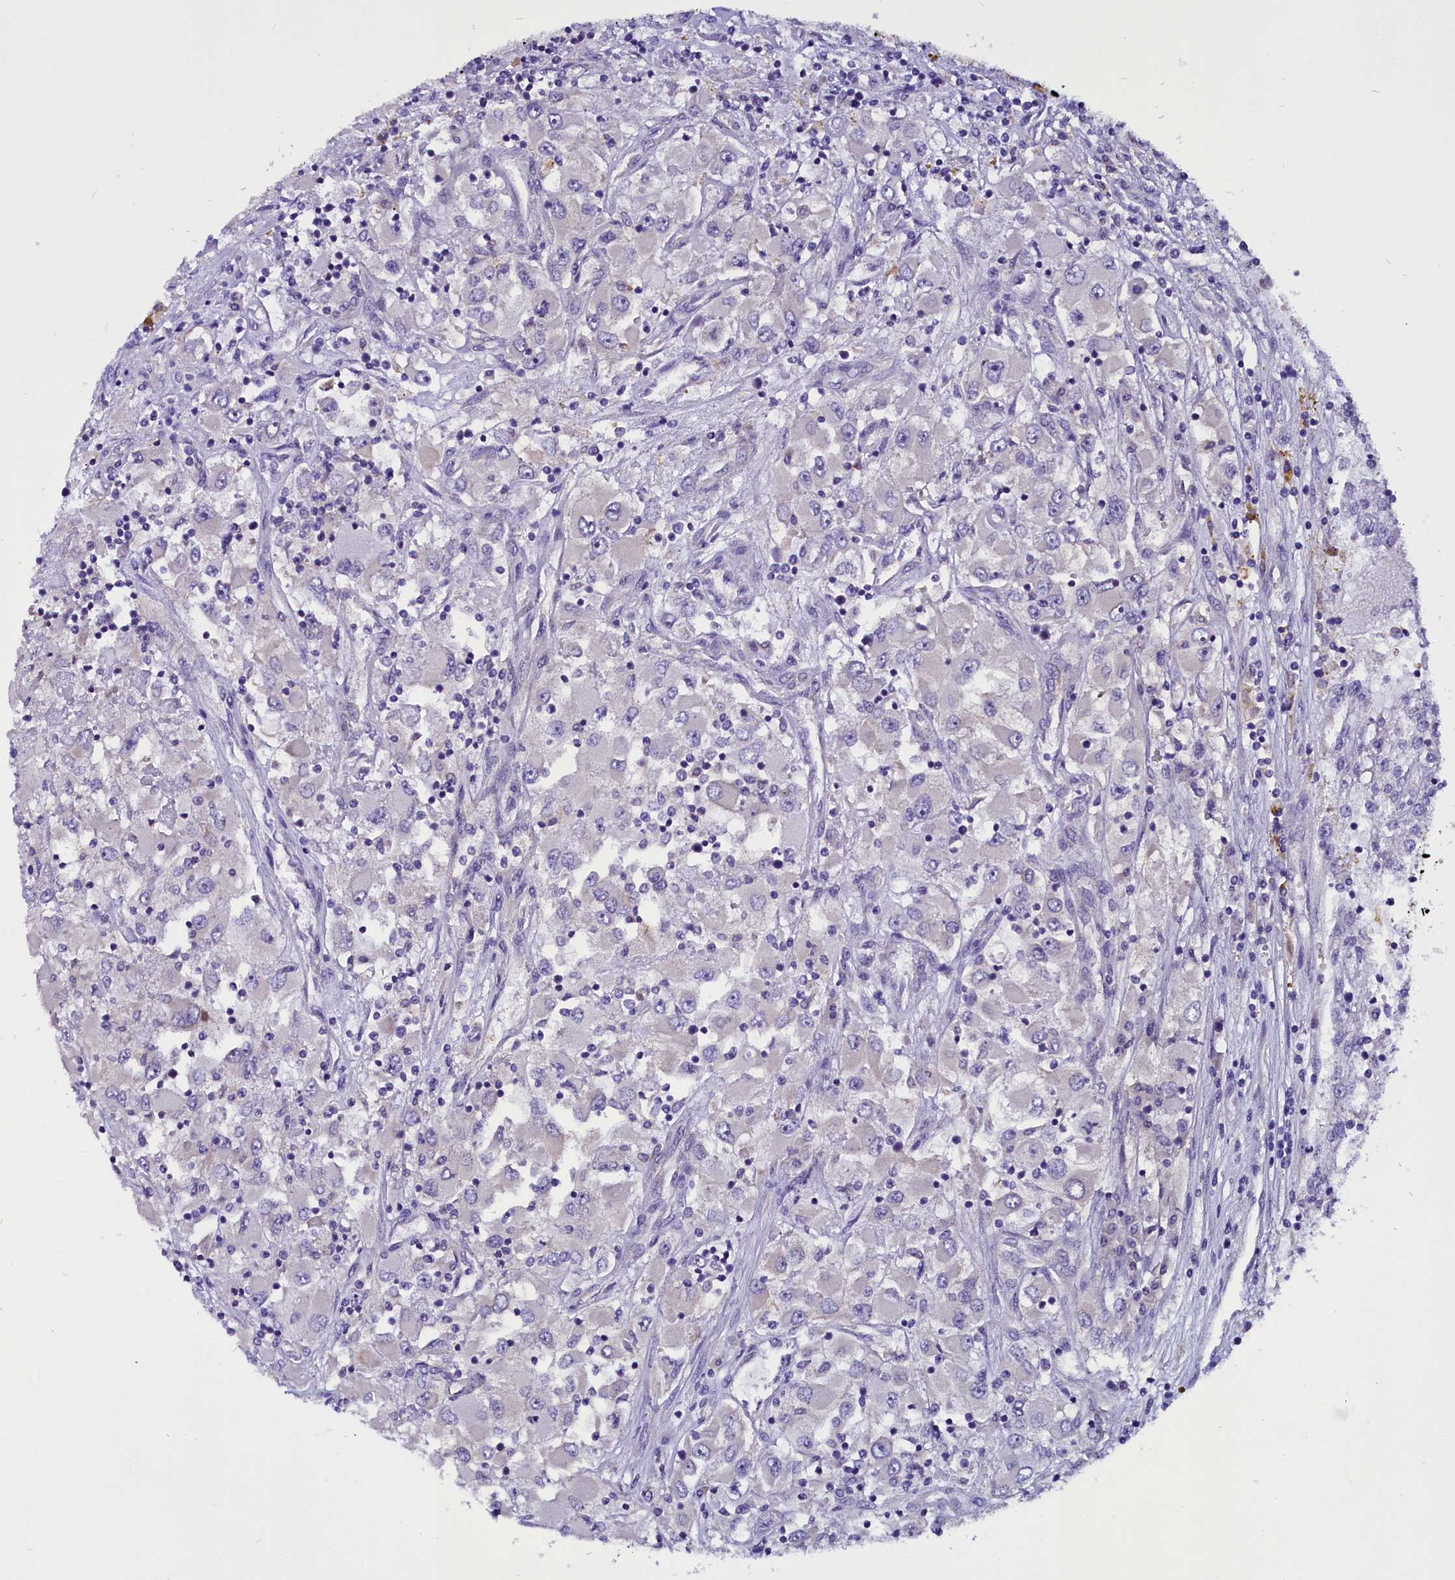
{"staining": {"intensity": "negative", "quantity": "none", "location": "none"}, "tissue": "renal cancer", "cell_type": "Tumor cells", "image_type": "cancer", "snomed": [{"axis": "morphology", "description": "Adenocarcinoma, NOS"}, {"axis": "topography", "description": "Kidney"}], "caption": "Immunohistochemistry image of neoplastic tissue: human adenocarcinoma (renal) stained with DAB (3,3'-diaminobenzidine) reveals no significant protein staining in tumor cells.", "gene": "CEP170", "patient": {"sex": "female", "age": 52}}